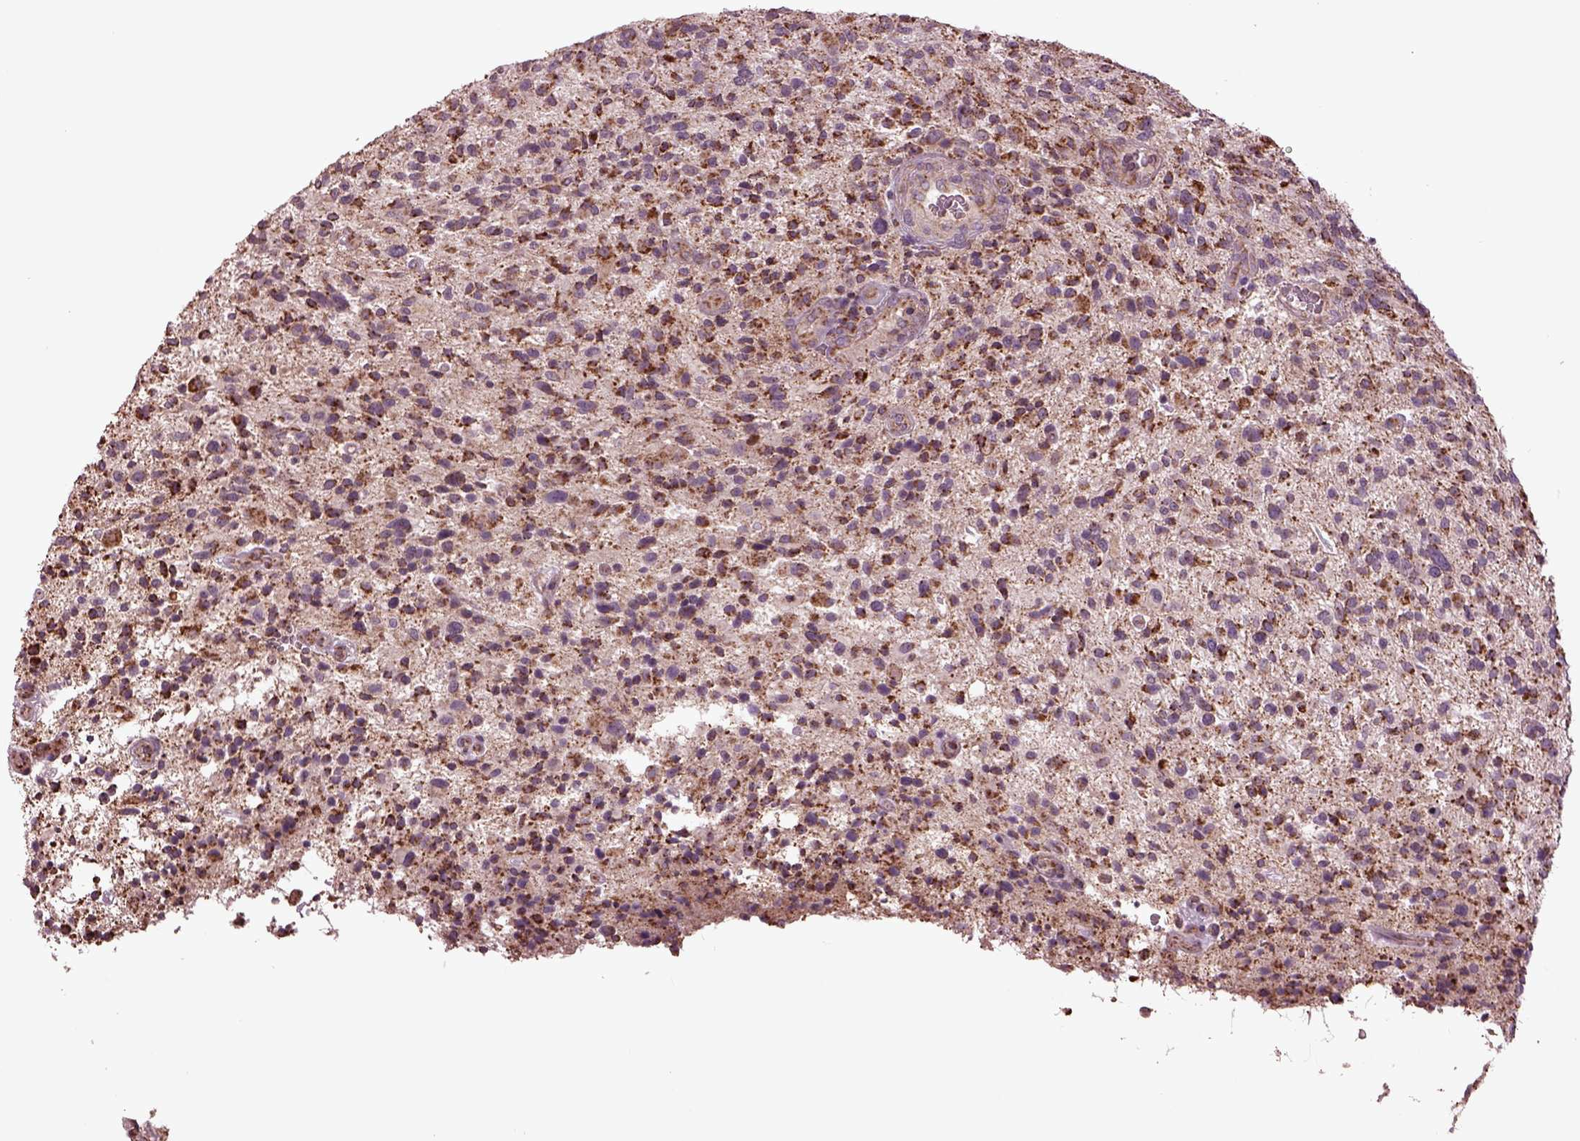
{"staining": {"intensity": "moderate", "quantity": "25%-75%", "location": "cytoplasmic/membranous"}, "tissue": "glioma", "cell_type": "Tumor cells", "image_type": "cancer", "snomed": [{"axis": "morphology", "description": "Glioma, malignant, High grade"}, {"axis": "topography", "description": "Brain"}], "caption": "Tumor cells exhibit medium levels of moderate cytoplasmic/membranous staining in approximately 25%-75% of cells in human high-grade glioma (malignant).", "gene": "TMEM254", "patient": {"sex": "male", "age": 47}}